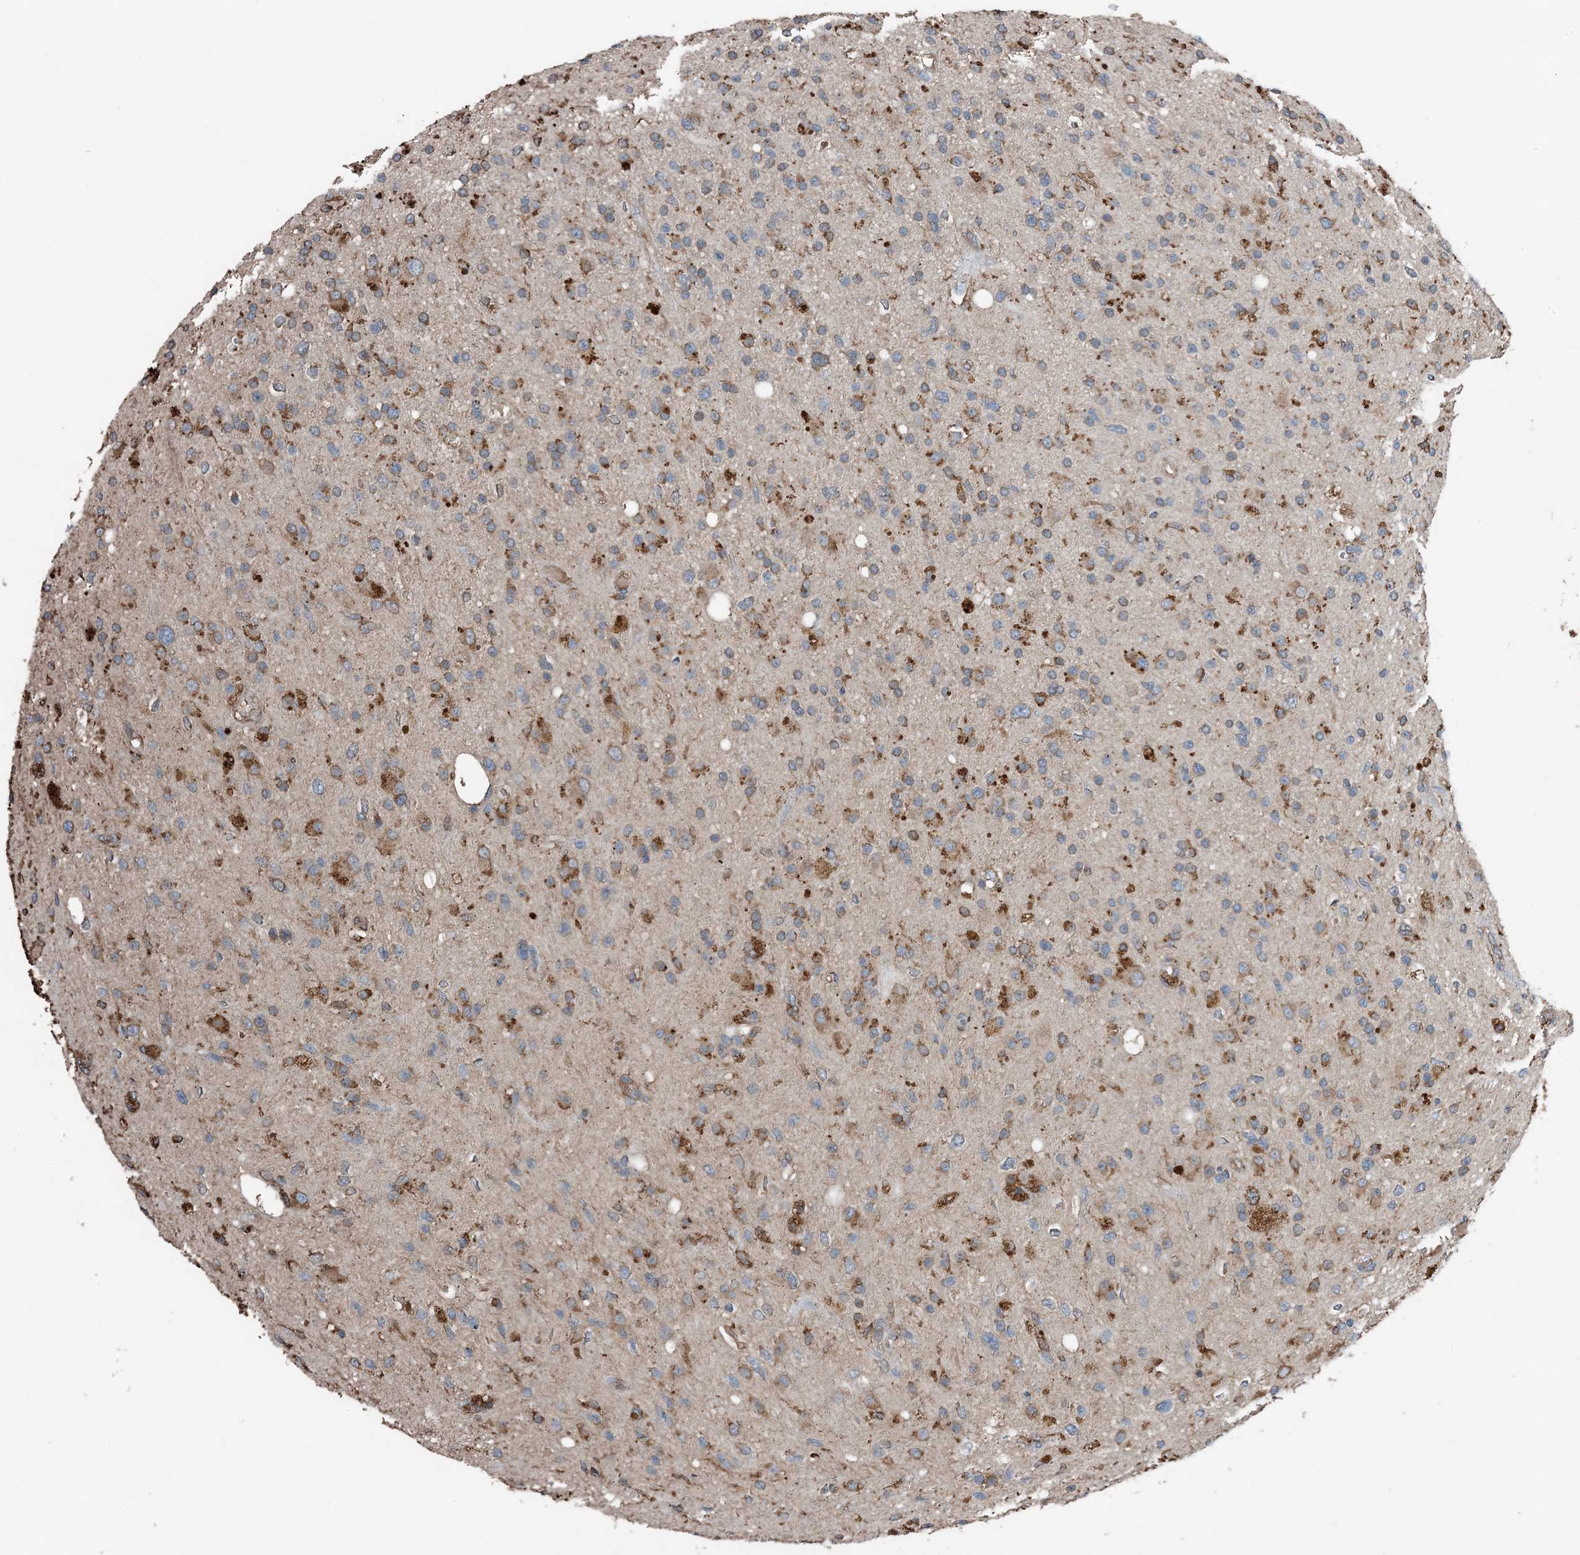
{"staining": {"intensity": "moderate", "quantity": "25%-75%", "location": "cytoplasmic/membranous"}, "tissue": "glioma", "cell_type": "Tumor cells", "image_type": "cancer", "snomed": [{"axis": "morphology", "description": "Glioma, malignant, High grade"}, {"axis": "topography", "description": "Brain"}], "caption": "Protein staining displays moderate cytoplasmic/membranous positivity in about 25%-75% of tumor cells in malignant glioma (high-grade).", "gene": "PDIA6", "patient": {"sex": "male", "age": 33}}